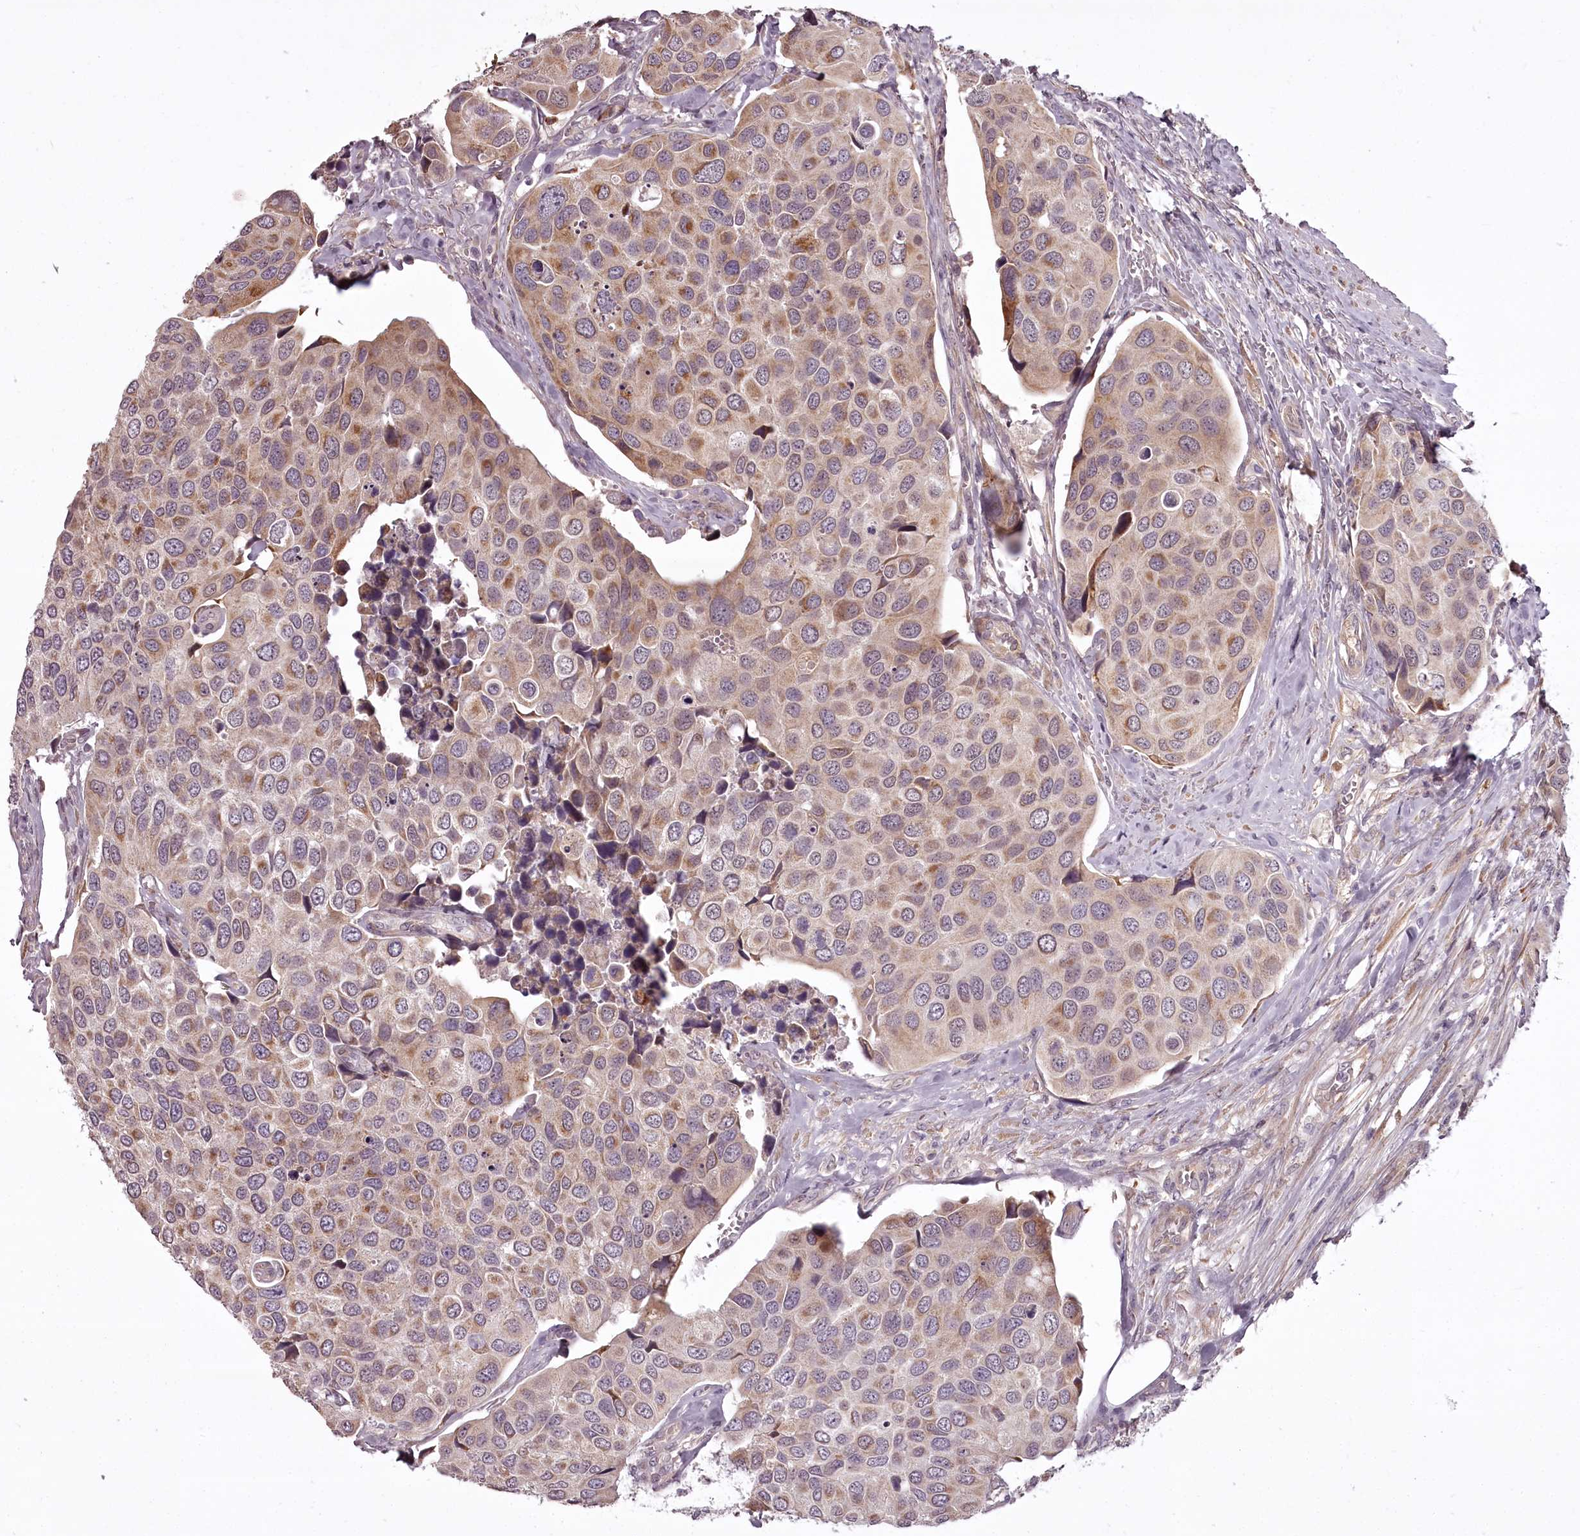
{"staining": {"intensity": "moderate", "quantity": "<25%", "location": "cytoplasmic/membranous"}, "tissue": "urothelial cancer", "cell_type": "Tumor cells", "image_type": "cancer", "snomed": [{"axis": "morphology", "description": "Urothelial carcinoma, High grade"}, {"axis": "topography", "description": "Urinary bladder"}], "caption": "Protein staining demonstrates moderate cytoplasmic/membranous staining in about <25% of tumor cells in urothelial cancer.", "gene": "CCDC92", "patient": {"sex": "male", "age": 74}}